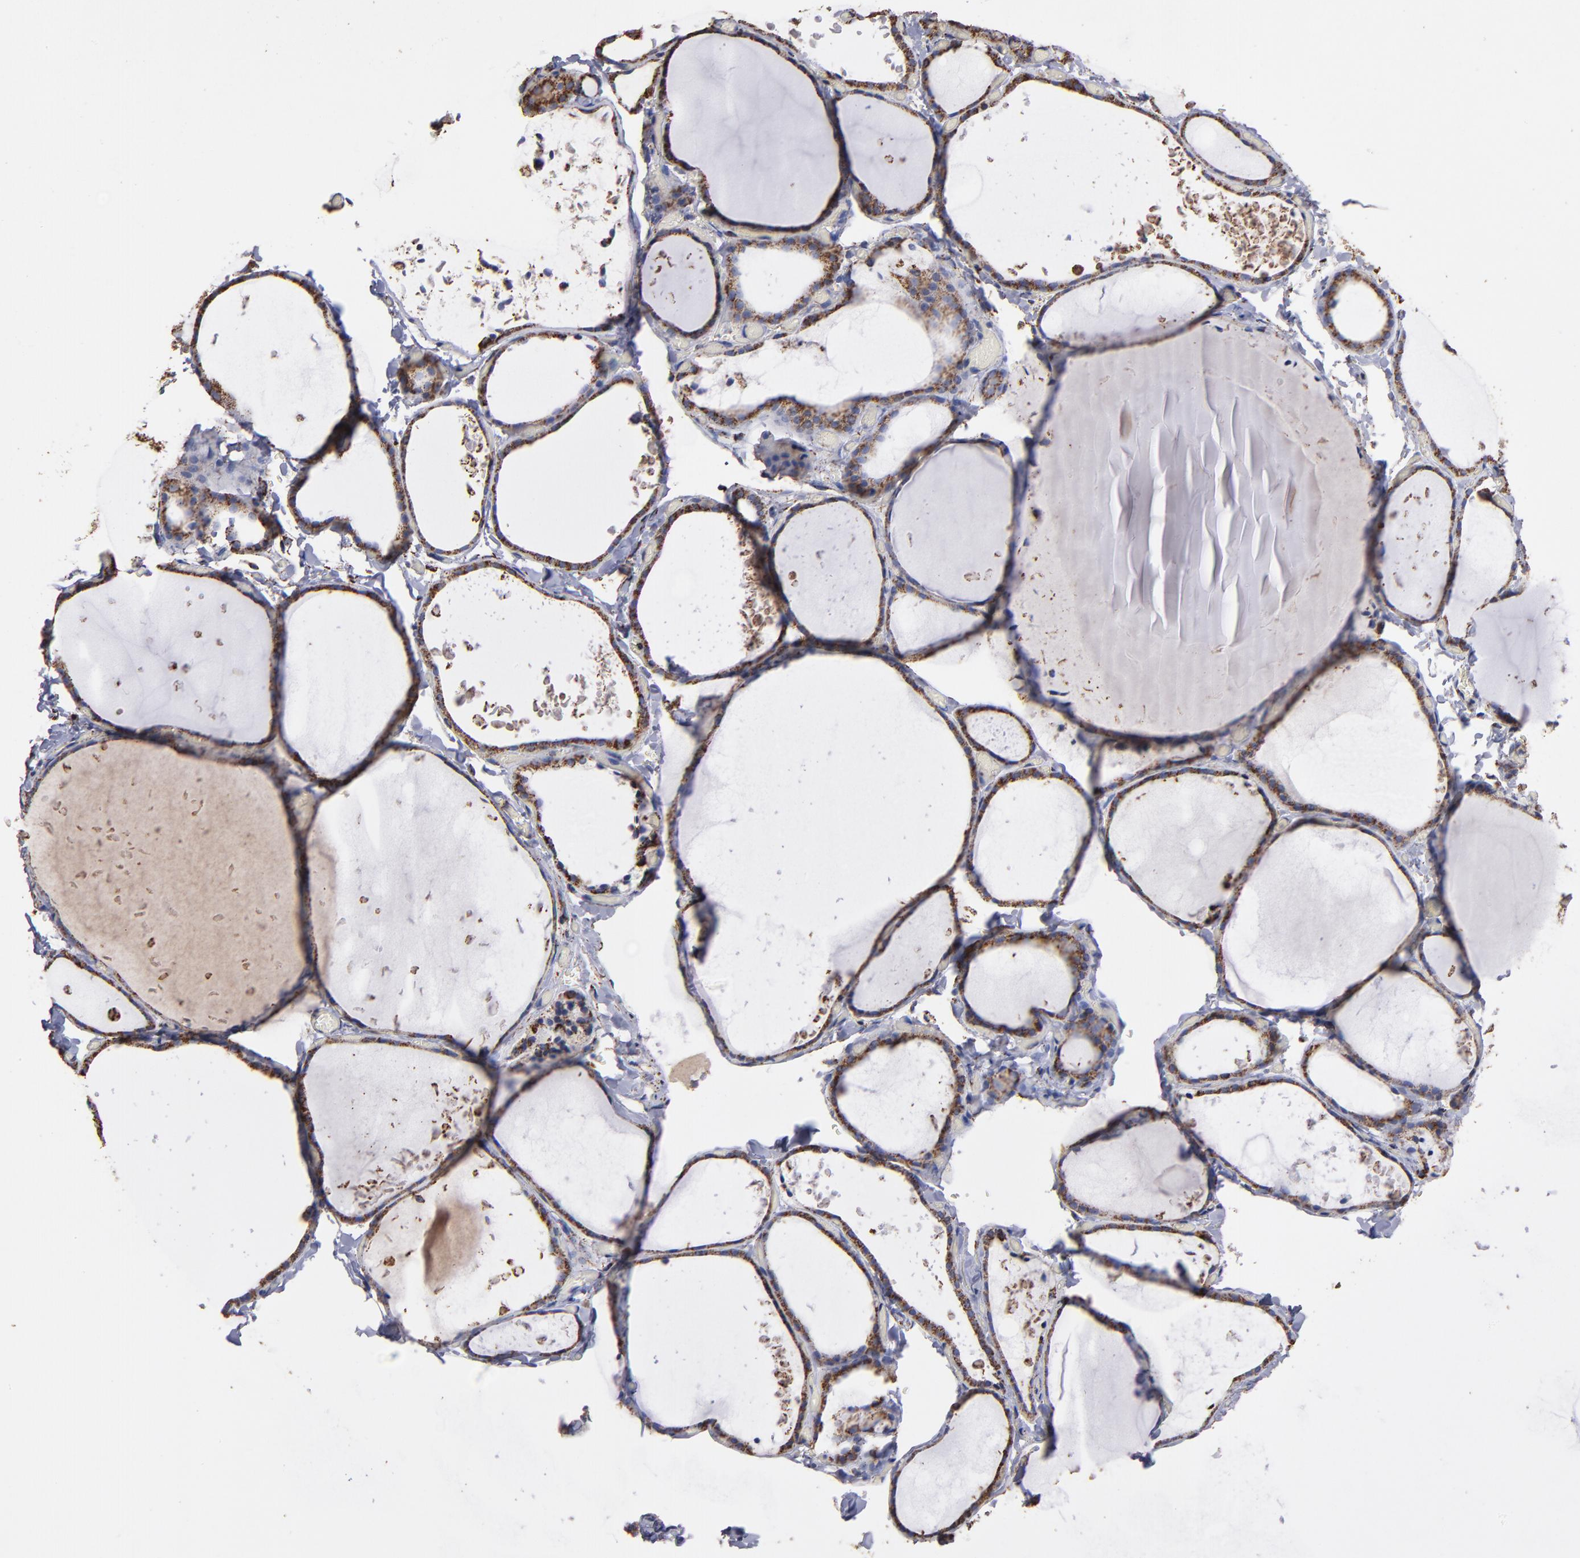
{"staining": {"intensity": "moderate", "quantity": ">75%", "location": "cytoplasmic/membranous"}, "tissue": "thyroid gland", "cell_type": "Glandular cells", "image_type": "normal", "snomed": [{"axis": "morphology", "description": "Normal tissue, NOS"}, {"axis": "topography", "description": "Thyroid gland"}], "caption": "IHC histopathology image of unremarkable human thyroid gland stained for a protein (brown), which exhibits medium levels of moderate cytoplasmic/membranous expression in about >75% of glandular cells.", "gene": "SOD2", "patient": {"sex": "female", "age": 22}}